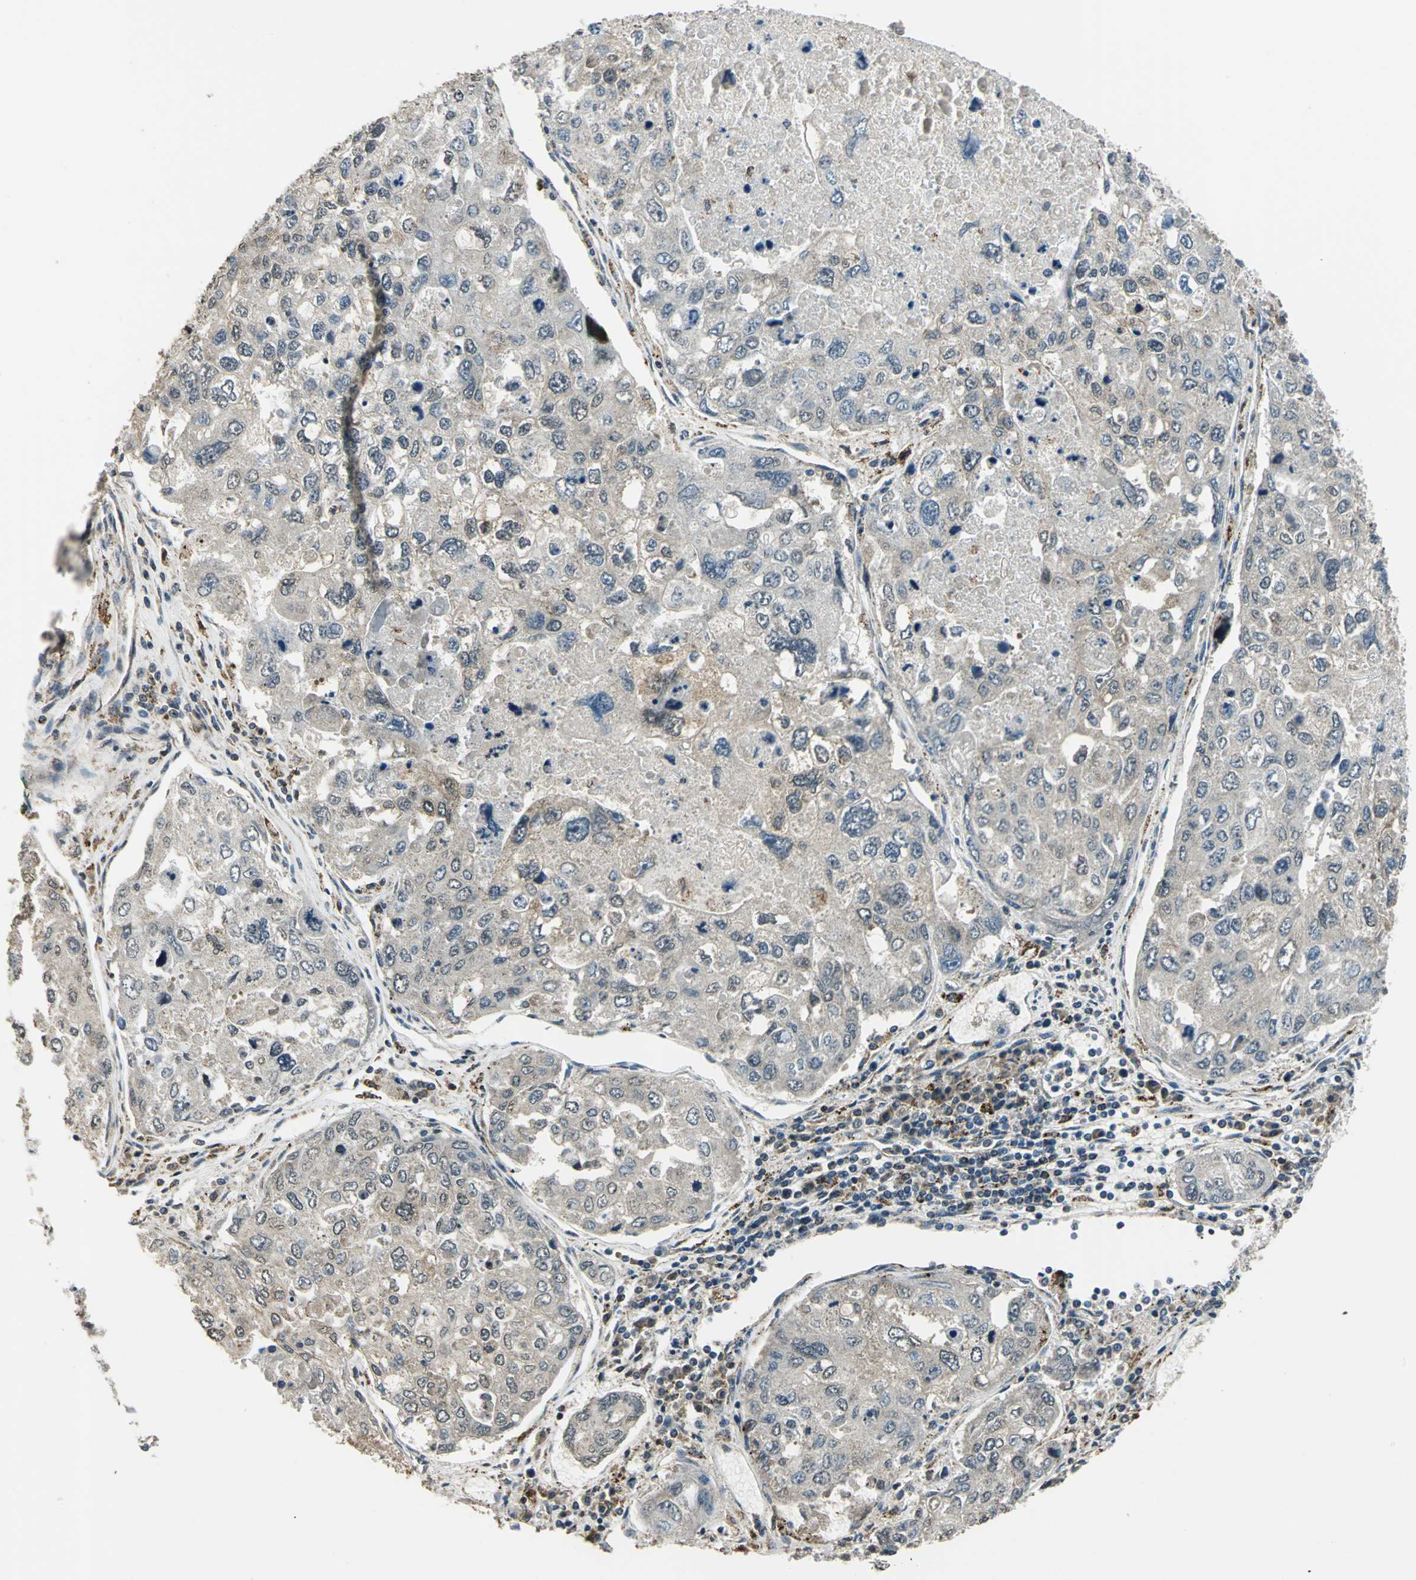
{"staining": {"intensity": "weak", "quantity": "25%-75%", "location": "cytoplasmic/membranous"}, "tissue": "urothelial cancer", "cell_type": "Tumor cells", "image_type": "cancer", "snomed": [{"axis": "morphology", "description": "Urothelial carcinoma, High grade"}, {"axis": "topography", "description": "Lymph node"}, {"axis": "topography", "description": "Urinary bladder"}], "caption": "Weak cytoplasmic/membranous positivity is identified in about 25%-75% of tumor cells in urothelial cancer.", "gene": "NUDT2", "patient": {"sex": "male", "age": 51}}